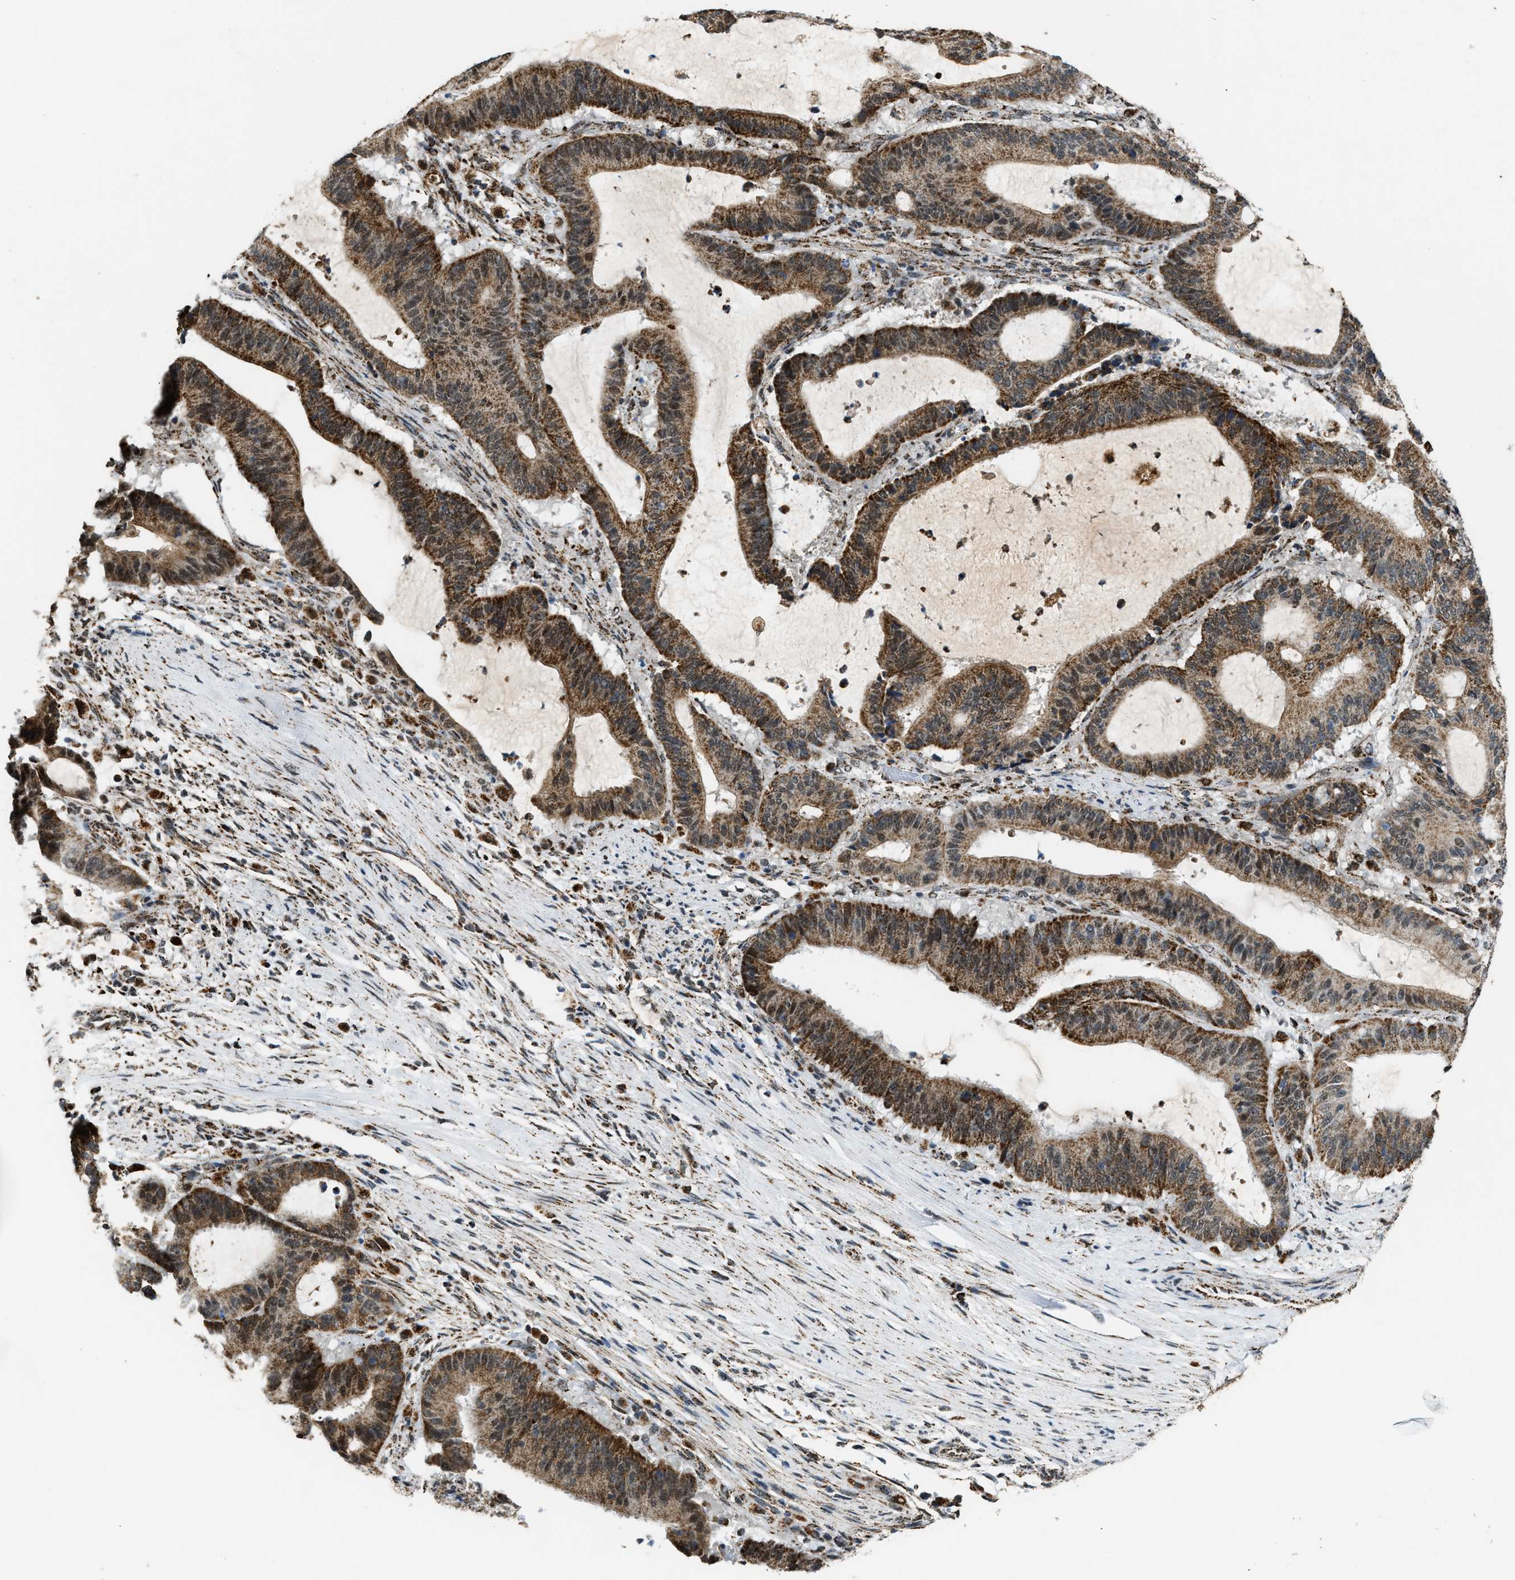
{"staining": {"intensity": "strong", "quantity": ">75%", "location": "cytoplasmic/membranous"}, "tissue": "liver cancer", "cell_type": "Tumor cells", "image_type": "cancer", "snomed": [{"axis": "morphology", "description": "Normal tissue, NOS"}, {"axis": "morphology", "description": "Cholangiocarcinoma"}, {"axis": "topography", "description": "Liver"}, {"axis": "topography", "description": "Peripheral nerve tissue"}], "caption": "Immunohistochemistry (IHC) (DAB (3,3'-diaminobenzidine)) staining of liver cholangiocarcinoma demonstrates strong cytoplasmic/membranous protein staining in about >75% of tumor cells.", "gene": "HIBADH", "patient": {"sex": "female", "age": 73}}